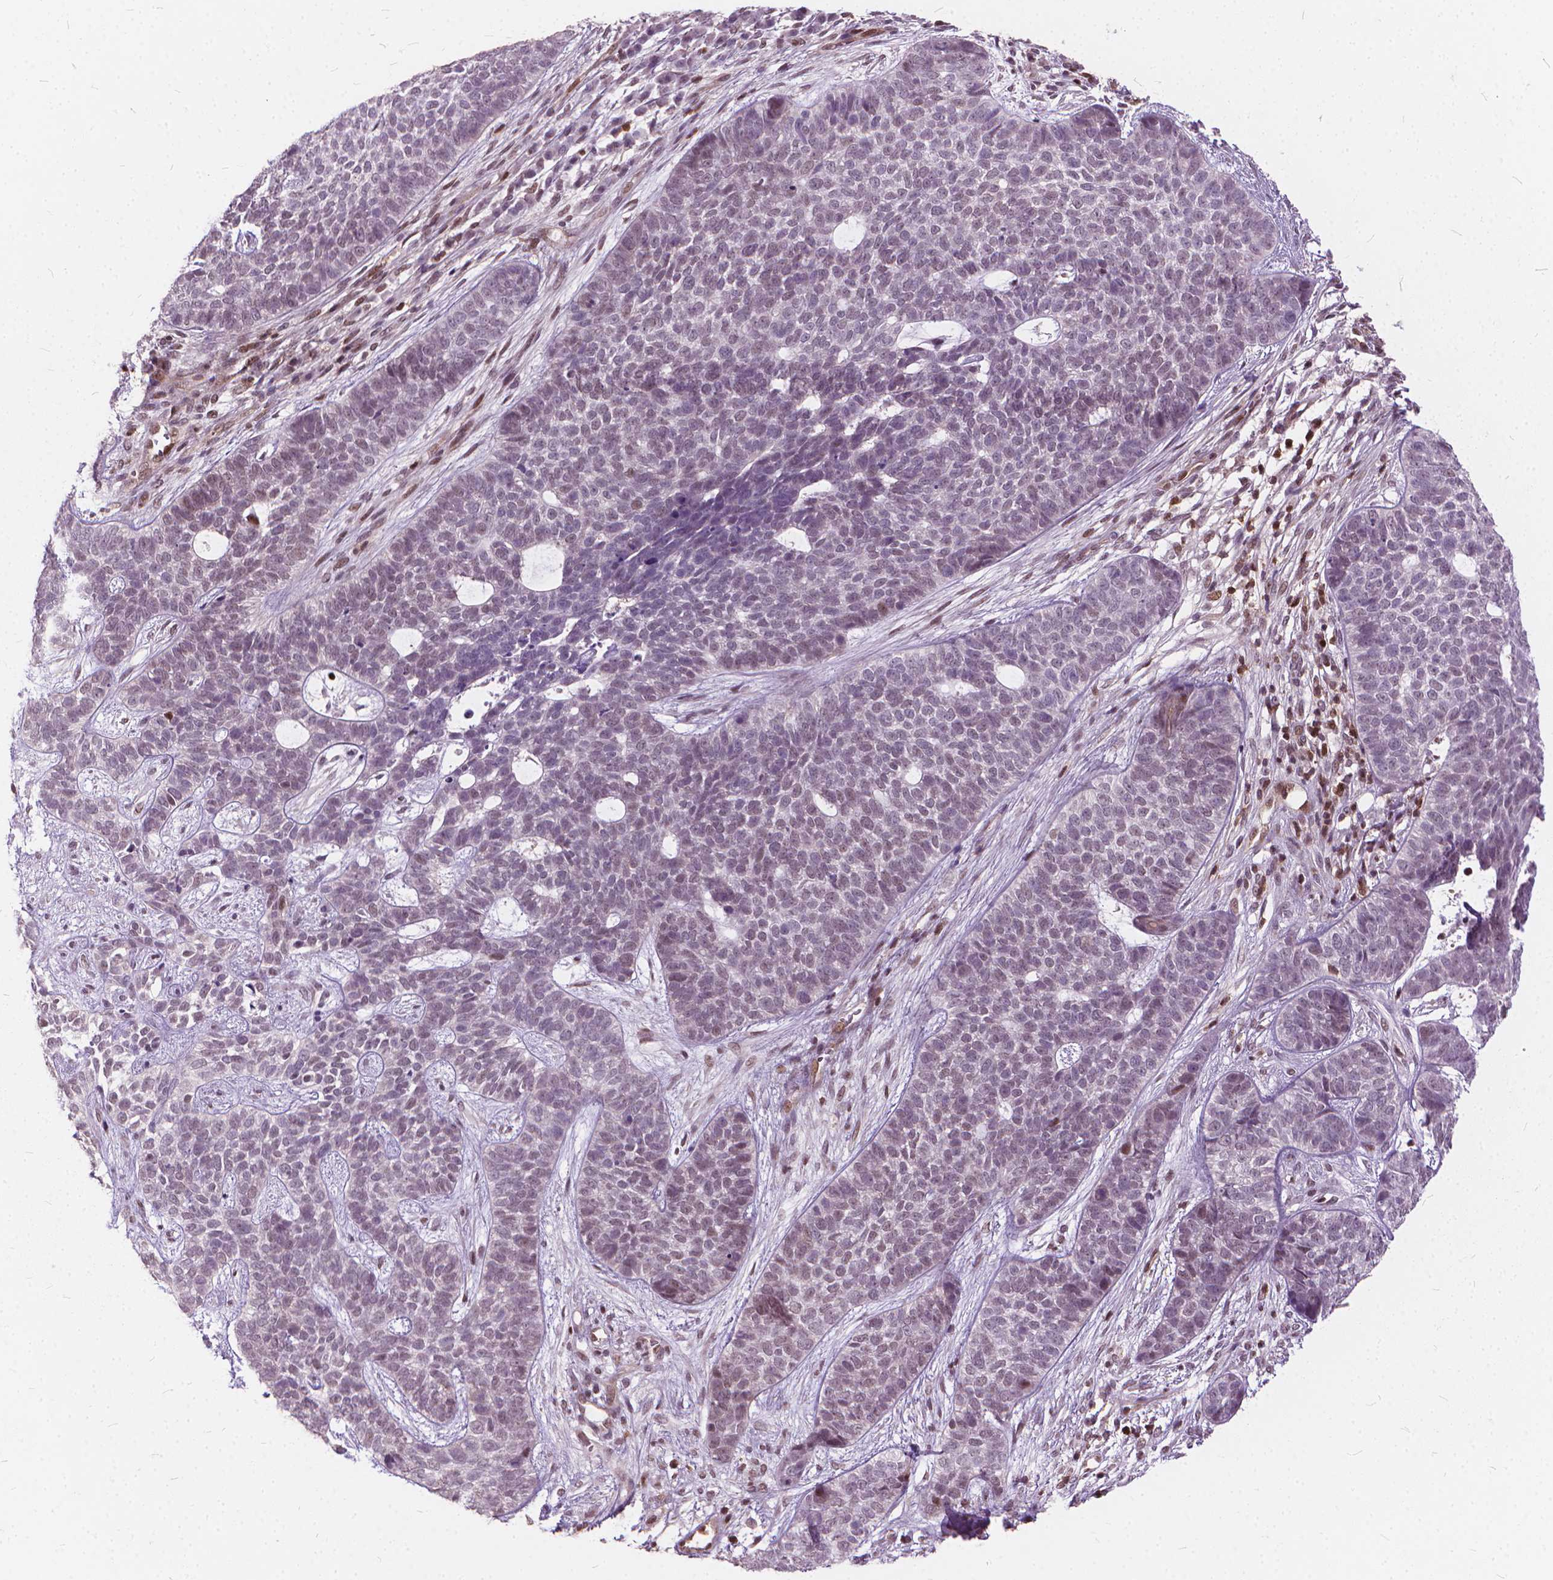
{"staining": {"intensity": "weak", "quantity": "<25%", "location": "nuclear"}, "tissue": "skin cancer", "cell_type": "Tumor cells", "image_type": "cancer", "snomed": [{"axis": "morphology", "description": "Basal cell carcinoma"}, {"axis": "topography", "description": "Skin"}], "caption": "There is no significant staining in tumor cells of skin cancer. (Stains: DAB (3,3'-diaminobenzidine) immunohistochemistry (IHC) with hematoxylin counter stain, Microscopy: brightfield microscopy at high magnification).", "gene": "STAT5B", "patient": {"sex": "female", "age": 69}}